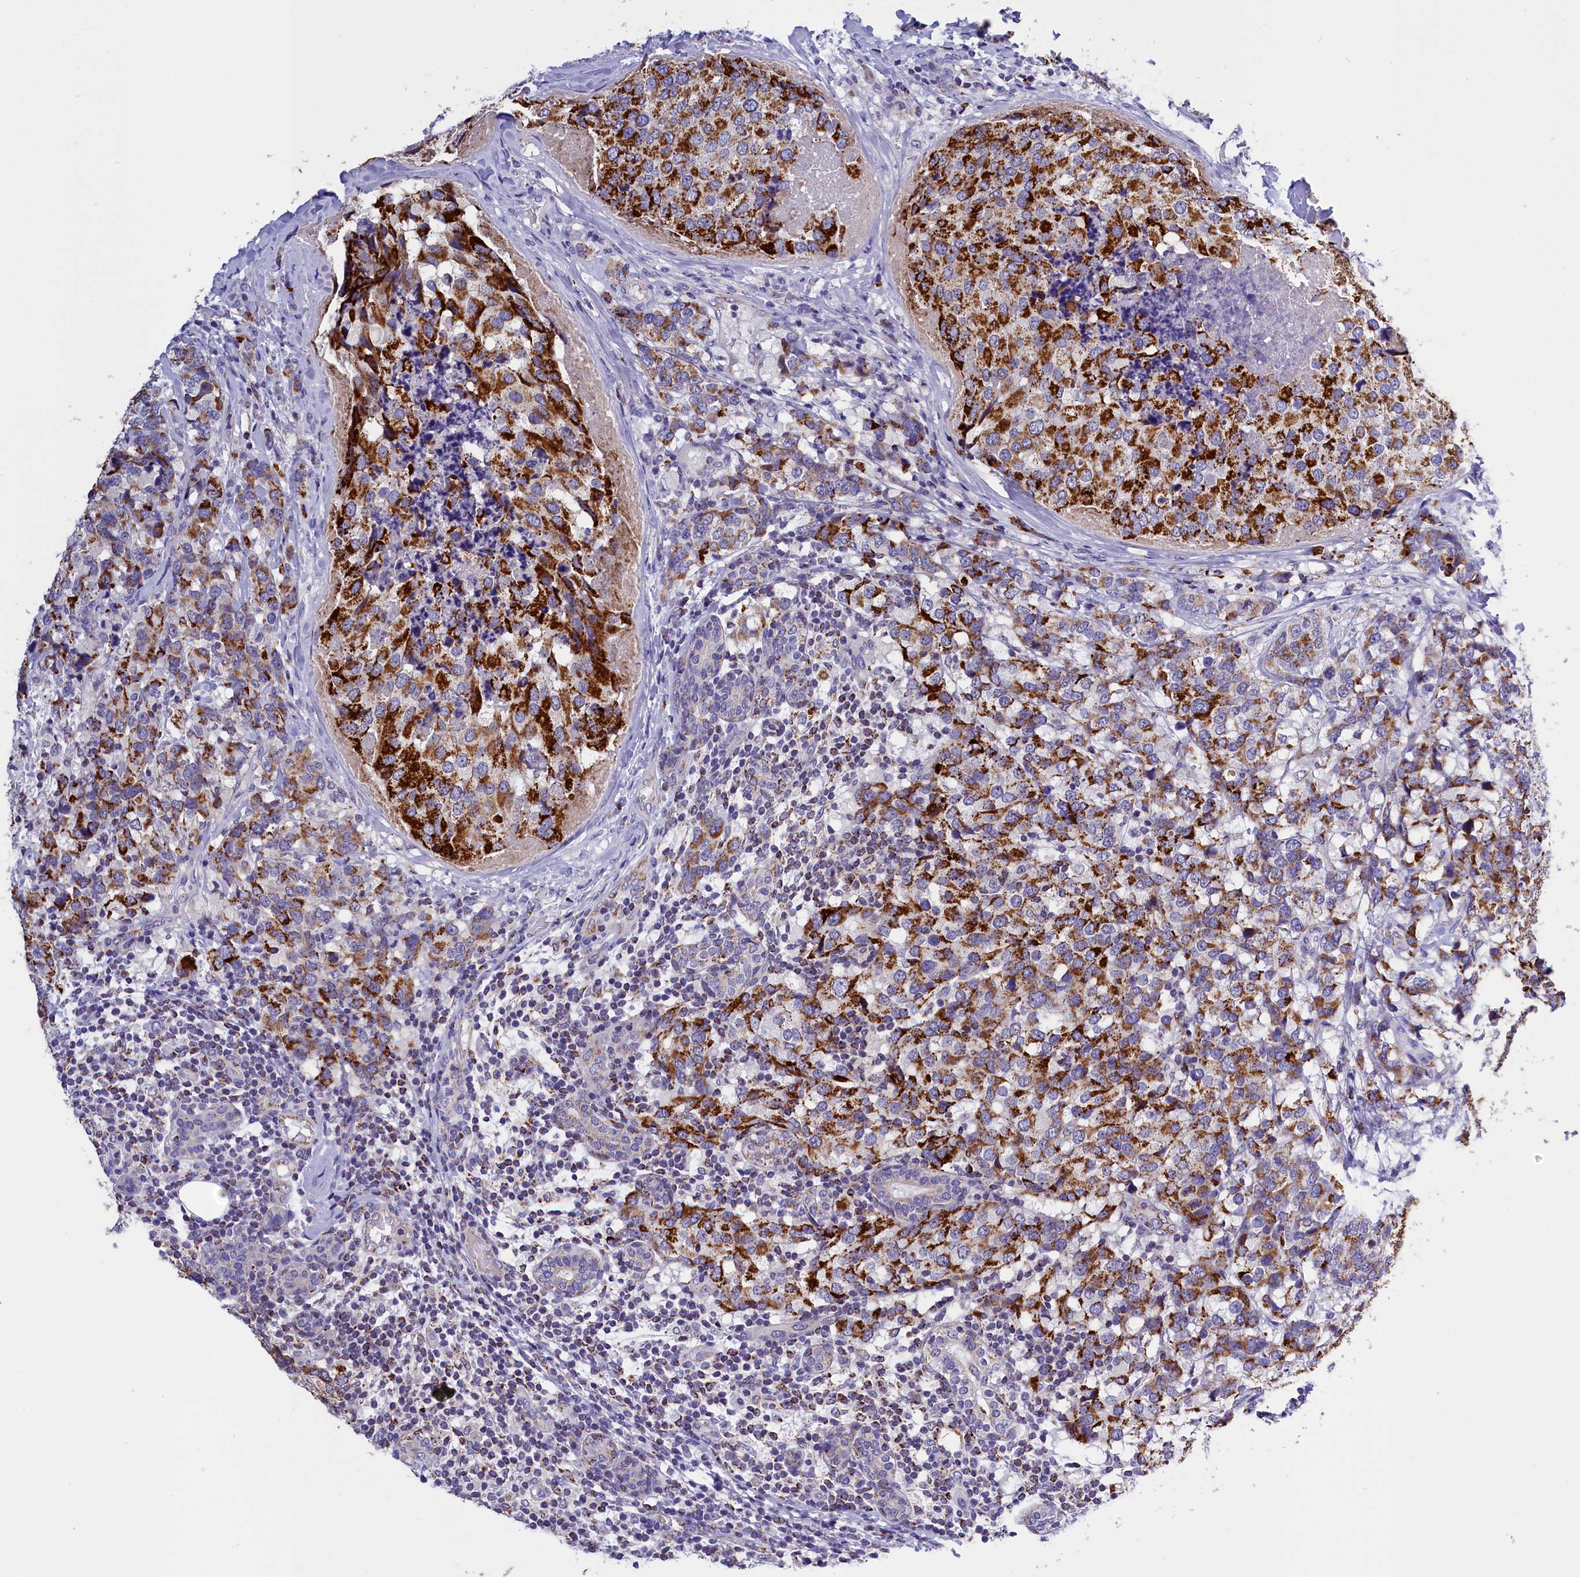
{"staining": {"intensity": "strong", "quantity": ">75%", "location": "cytoplasmic/membranous"}, "tissue": "breast cancer", "cell_type": "Tumor cells", "image_type": "cancer", "snomed": [{"axis": "morphology", "description": "Lobular carcinoma"}, {"axis": "topography", "description": "Breast"}], "caption": "Protein expression analysis of lobular carcinoma (breast) displays strong cytoplasmic/membranous positivity in approximately >75% of tumor cells. (DAB (3,3'-diaminobenzidine) IHC with brightfield microscopy, high magnification).", "gene": "ABAT", "patient": {"sex": "female", "age": 59}}